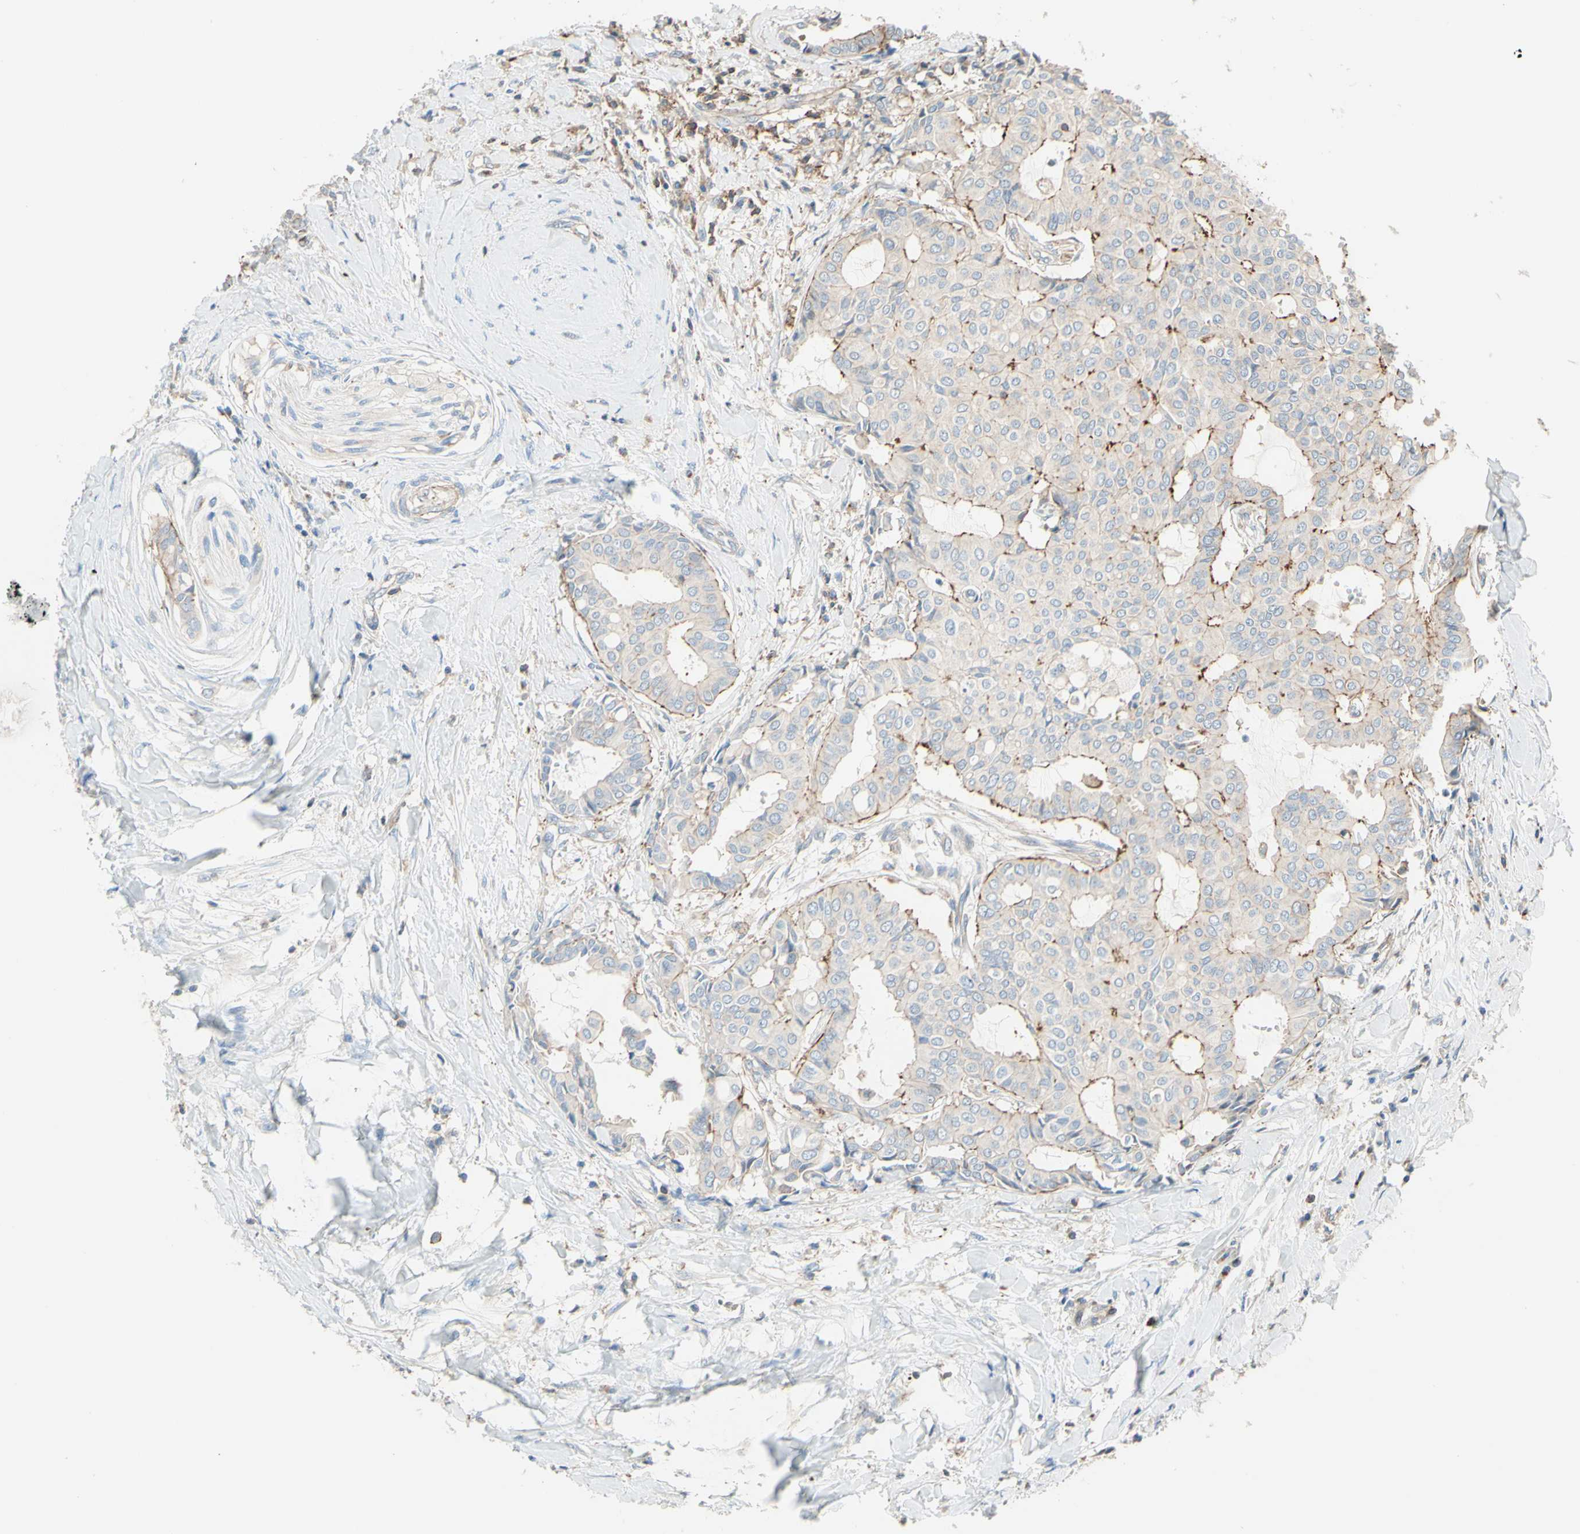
{"staining": {"intensity": "weak", "quantity": "25%-75%", "location": "cytoplasmic/membranous"}, "tissue": "head and neck cancer", "cell_type": "Tumor cells", "image_type": "cancer", "snomed": [{"axis": "morphology", "description": "Adenocarcinoma, NOS"}, {"axis": "topography", "description": "Salivary gland"}, {"axis": "topography", "description": "Head-Neck"}], "caption": "A low amount of weak cytoplasmic/membranous staining is seen in approximately 25%-75% of tumor cells in head and neck cancer (adenocarcinoma) tissue.", "gene": "SEMA4C", "patient": {"sex": "female", "age": 59}}